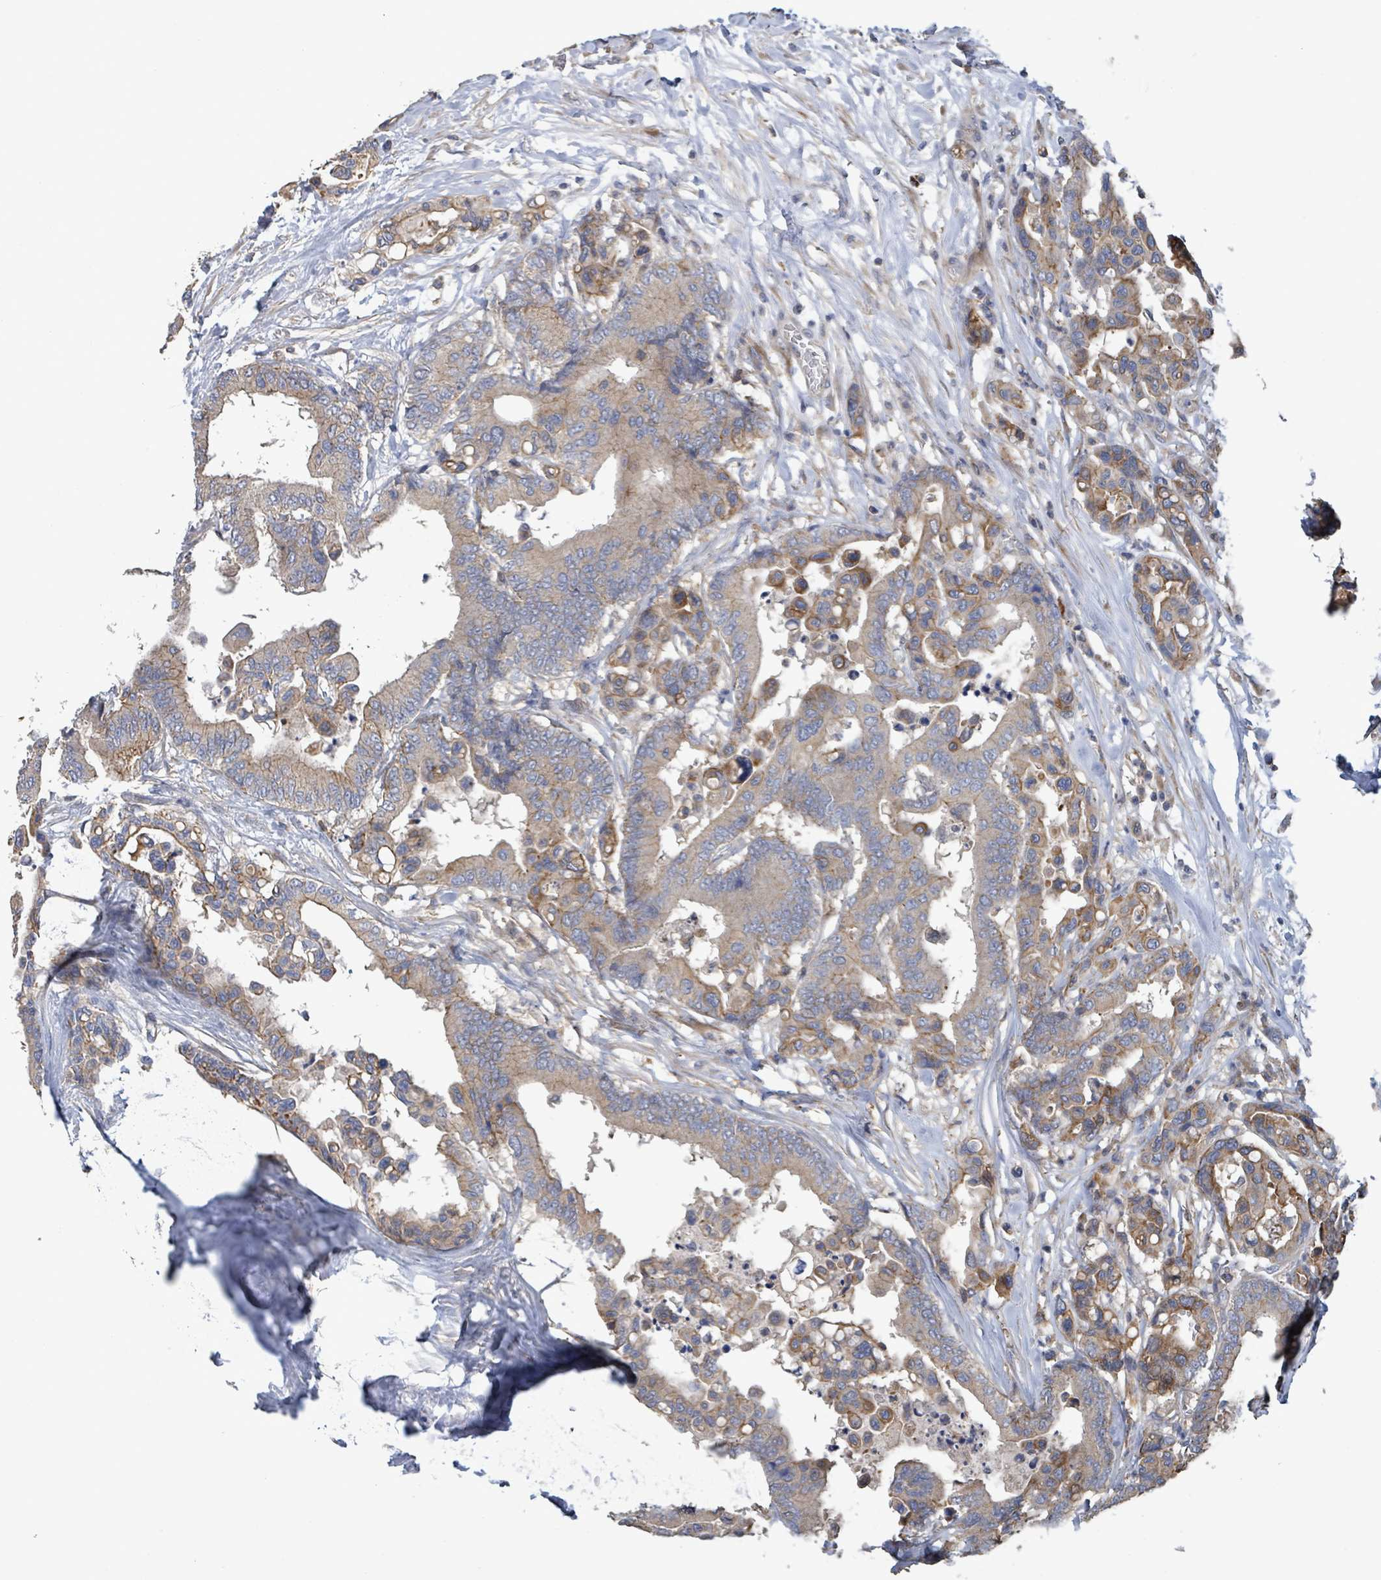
{"staining": {"intensity": "weak", "quantity": "25%-75%", "location": "cytoplasmic/membranous"}, "tissue": "colorectal cancer", "cell_type": "Tumor cells", "image_type": "cancer", "snomed": [{"axis": "morphology", "description": "Normal tissue, NOS"}, {"axis": "morphology", "description": "Adenocarcinoma, NOS"}, {"axis": "topography", "description": "Colon"}], "caption": "A micrograph of colorectal adenocarcinoma stained for a protein shows weak cytoplasmic/membranous brown staining in tumor cells.", "gene": "PLAAT1", "patient": {"sex": "male", "age": 82}}